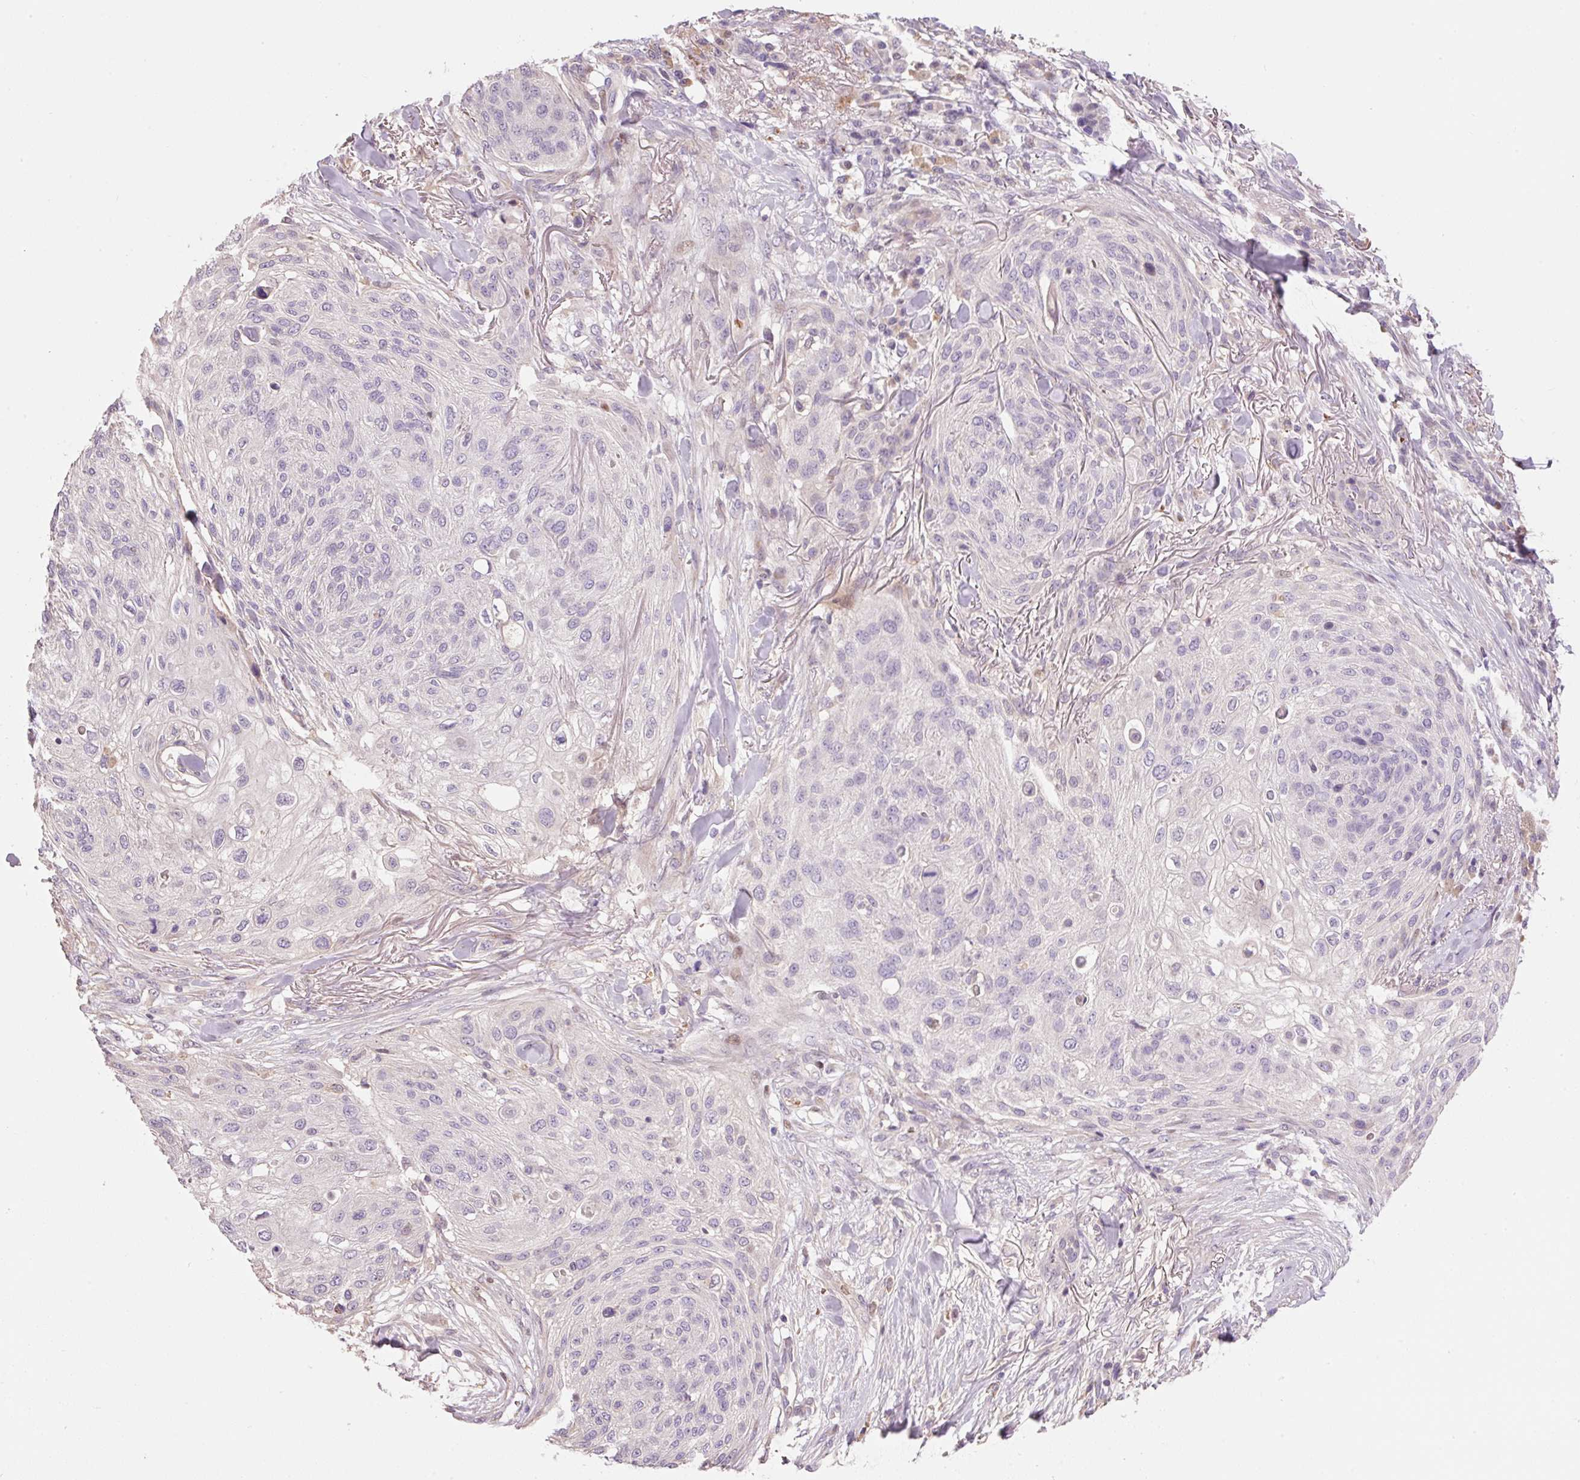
{"staining": {"intensity": "negative", "quantity": "none", "location": "none"}, "tissue": "skin cancer", "cell_type": "Tumor cells", "image_type": "cancer", "snomed": [{"axis": "morphology", "description": "Squamous cell carcinoma, NOS"}, {"axis": "topography", "description": "Skin"}], "caption": "Skin cancer was stained to show a protein in brown. There is no significant expression in tumor cells.", "gene": "CMTM8", "patient": {"sex": "female", "age": 87}}